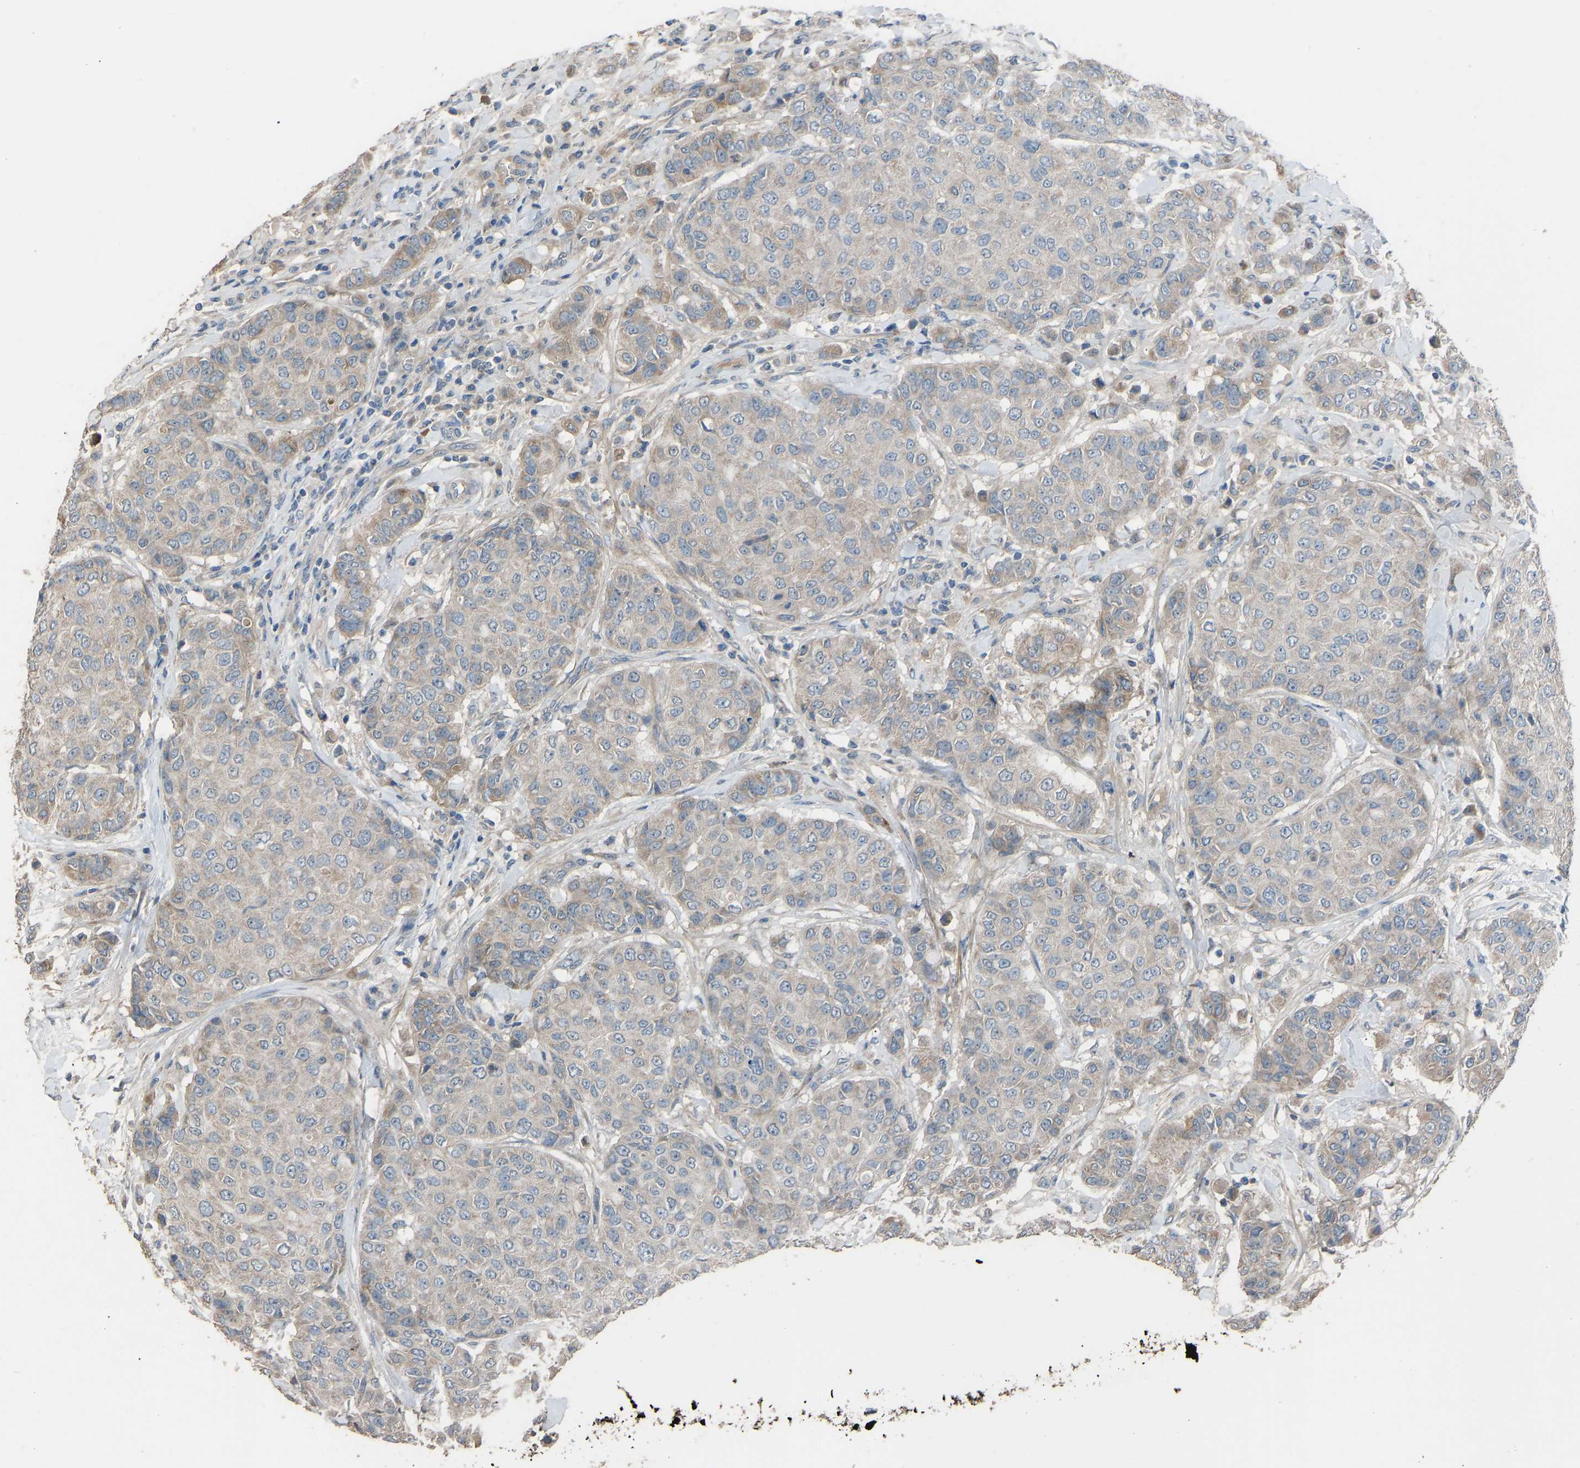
{"staining": {"intensity": "weak", "quantity": "<25%", "location": "cytoplasmic/membranous"}, "tissue": "breast cancer", "cell_type": "Tumor cells", "image_type": "cancer", "snomed": [{"axis": "morphology", "description": "Duct carcinoma"}, {"axis": "topography", "description": "Breast"}], "caption": "IHC photomicrograph of human breast cancer stained for a protein (brown), which reveals no staining in tumor cells. (DAB (3,3'-diaminobenzidine) IHC visualized using brightfield microscopy, high magnification).", "gene": "TGFBR3", "patient": {"sex": "female", "age": 27}}